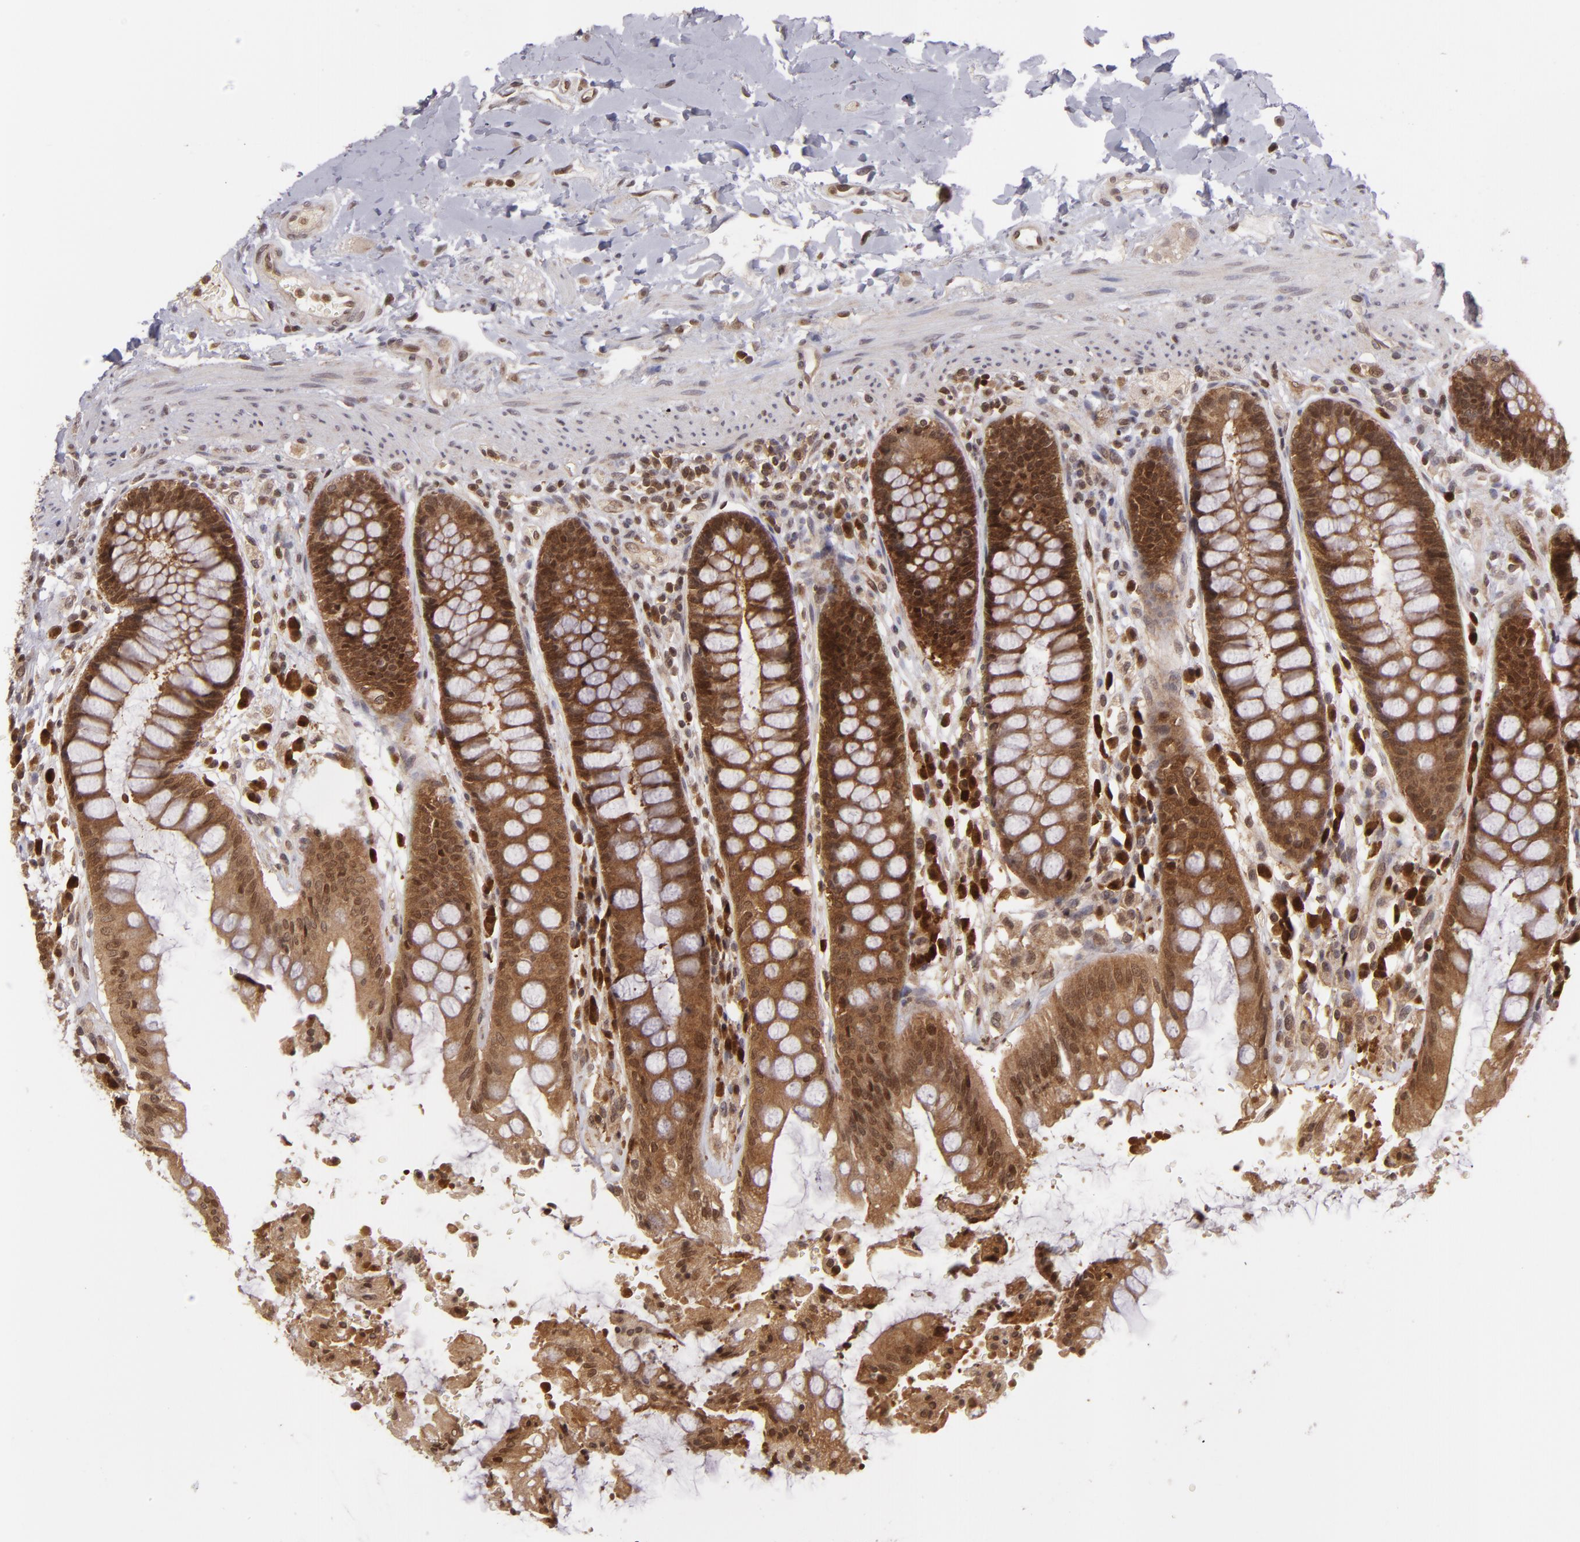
{"staining": {"intensity": "strong", "quantity": ">75%", "location": "cytoplasmic/membranous,nuclear"}, "tissue": "rectum", "cell_type": "Glandular cells", "image_type": "normal", "snomed": [{"axis": "morphology", "description": "Normal tissue, NOS"}, {"axis": "topography", "description": "Rectum"}], "caption": "High-power microscopy captured an immunohistochemistry (IHC) histopathology image of benign rectum, revealing strong cytoplasmic/membranous,nuclear expression in approximately >75% of glandular cells. The protein is shown in brown color, while the nuclei are stained blue.", "gene": "ZBTB33", "patient": {"sex": "female", "age": 46}}